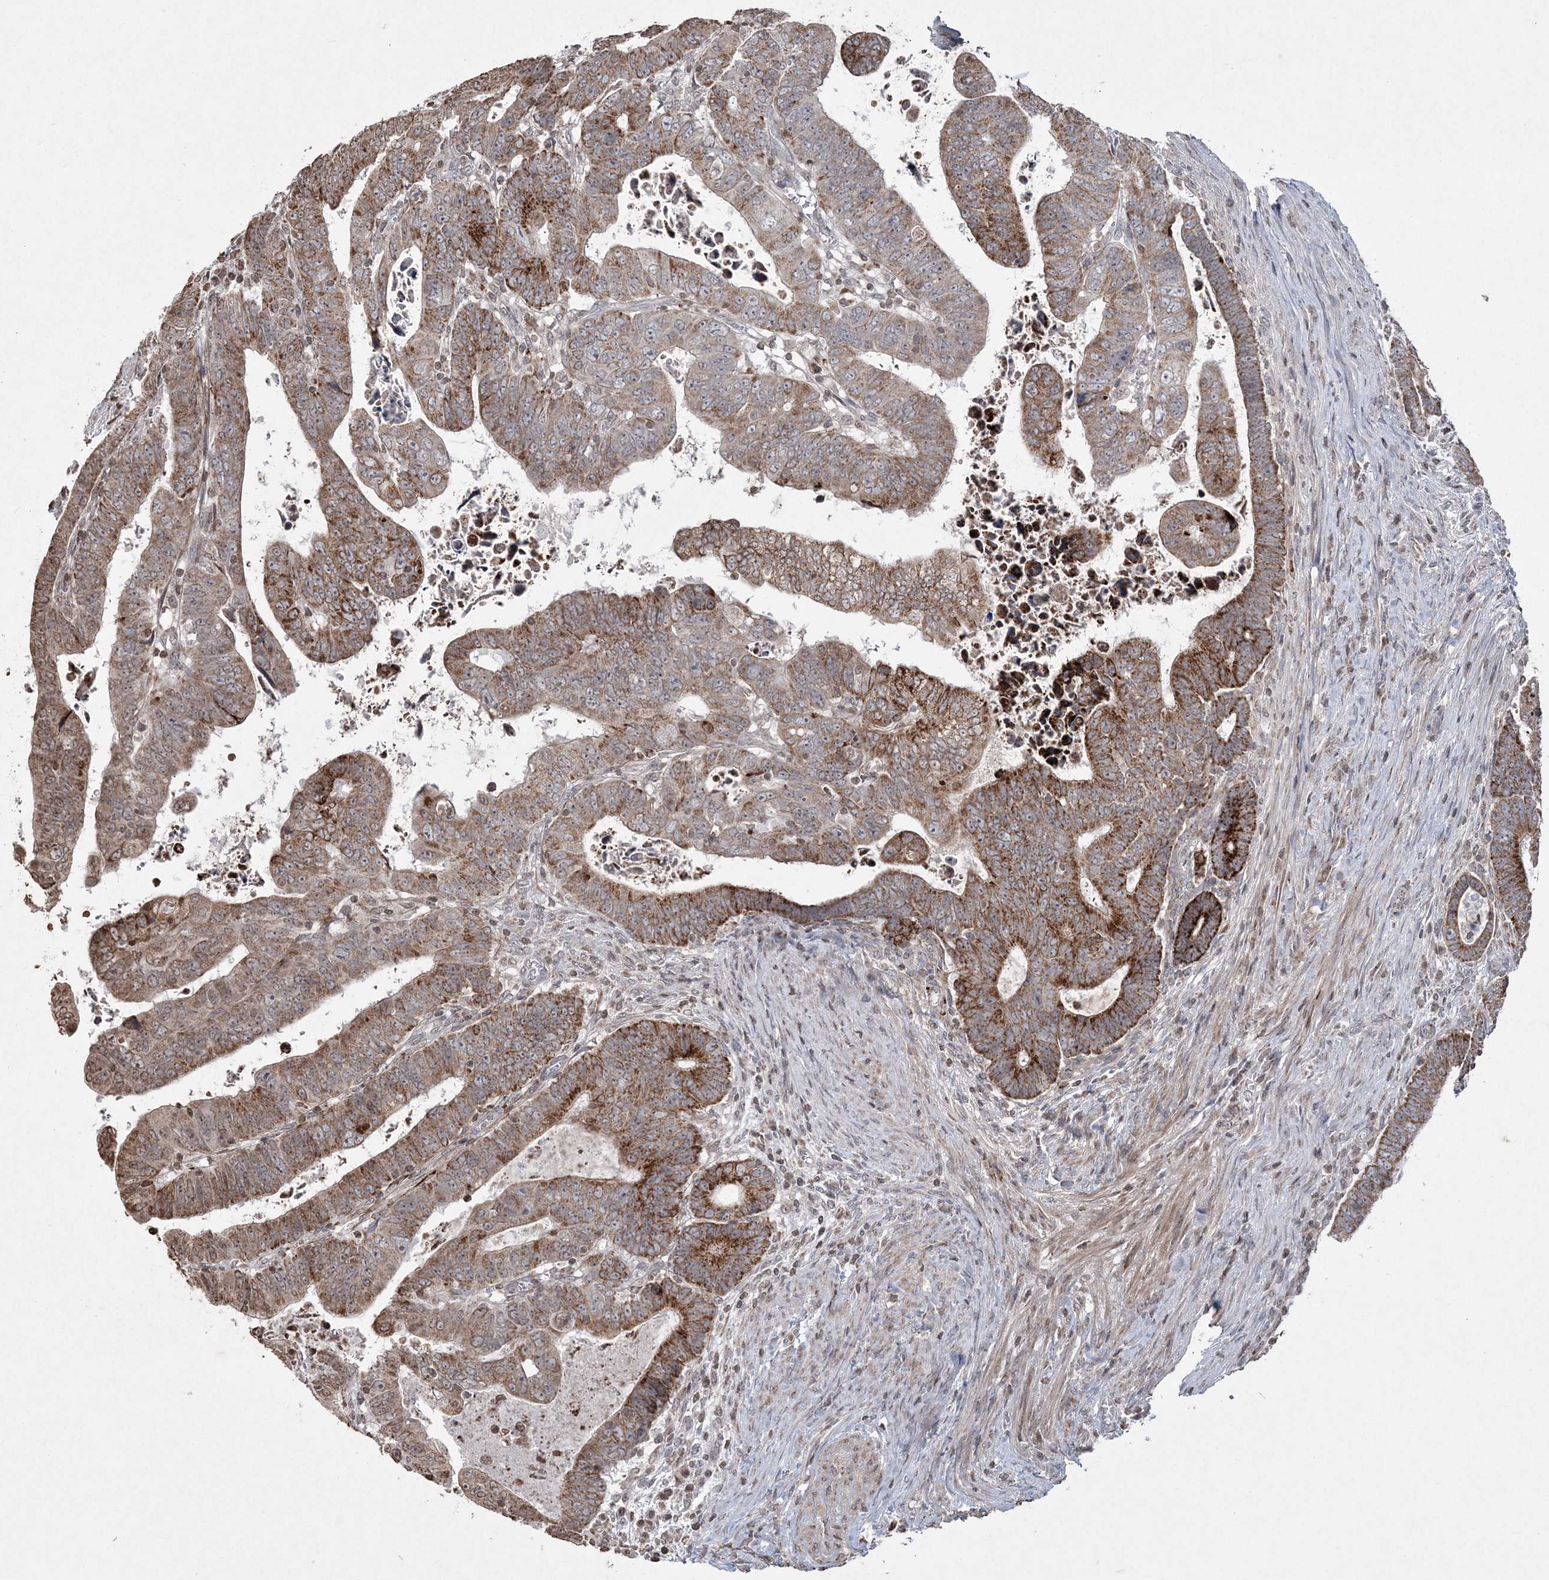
{"staining": {"intensity": "strong", "quantity": "25%-75%", "location": "cytoplasmic/membranous"}, "tissue": "colorectal cancer", "cell_type": "Tumor cells", "image_type": "cancer", "snomed": [{"axis": "morphology", "description": "Normal tissue, NOS"}, {"axis": "morphology", "description": "Adenocarcinoma, NOS"}, {"axis": "topography", "description": "Rectum"}], "caption": "Protein analysis of adenocarcinoma (colorectal) tissue shows strong cytoplasmic/membranous expression in approximately 25%-75% of tumor cells.", "gene": "TTC7A", "patient": {"sex": "female", "age": 65}}